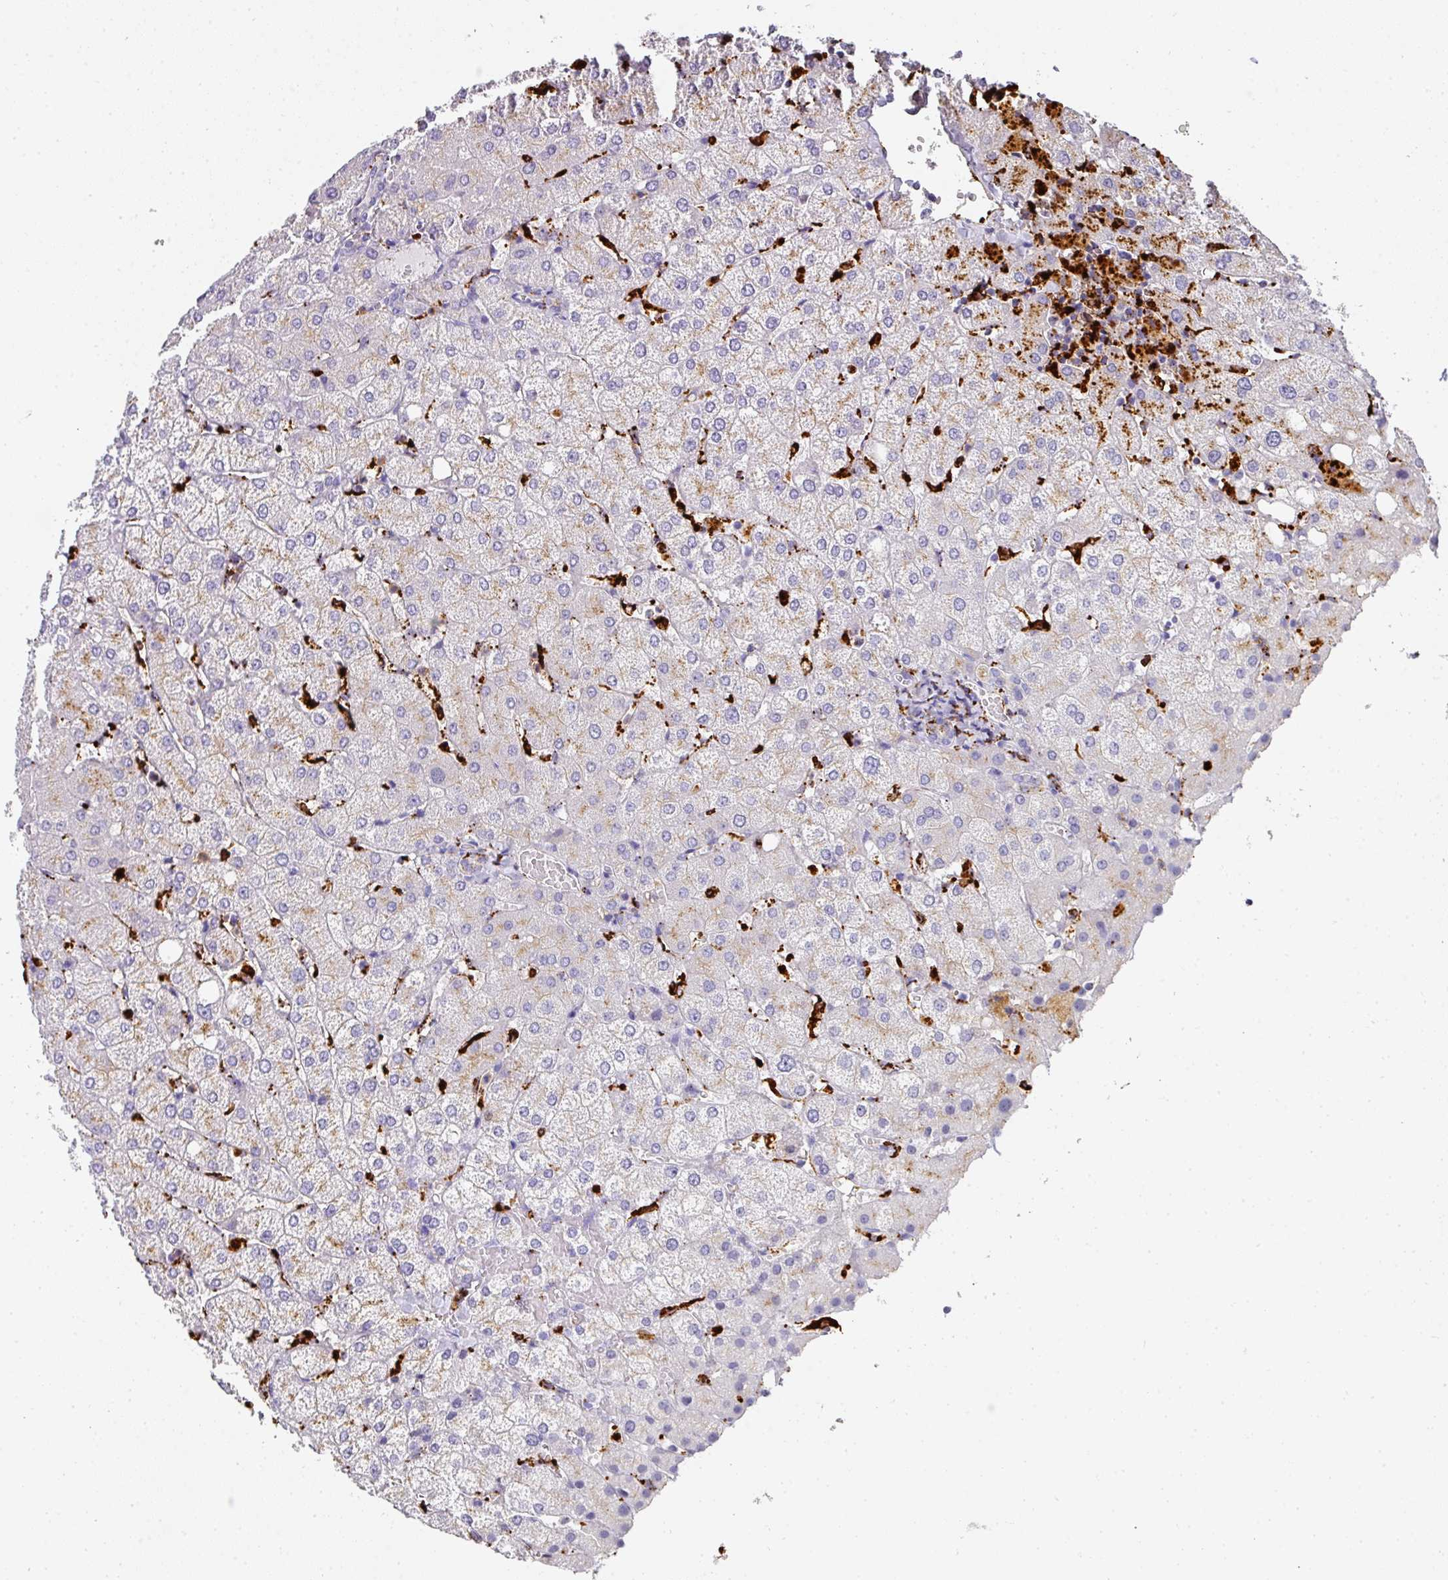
{"staining": {"intensity": "negative", "quantity": "none", "location": "none"}, "tissue": "liver", "cell_type": "Cholangiocytes", "image_type": "normal", "snomed": [{"axis": "morphology", "description": "Normal tissue, NOS"}, {"axis": "topography", "description": "Liver"}], "caption": "Immunohistochemistry of benign liver reveals no positivity in cholangiocytes. Brightfield microscopy of immunohistochemistry stained with DAB (brown) and hematoxylin (blue), captured at high magnification.", "gene": "MMACHC", "patient": {"sex": "female", "age": 54}}